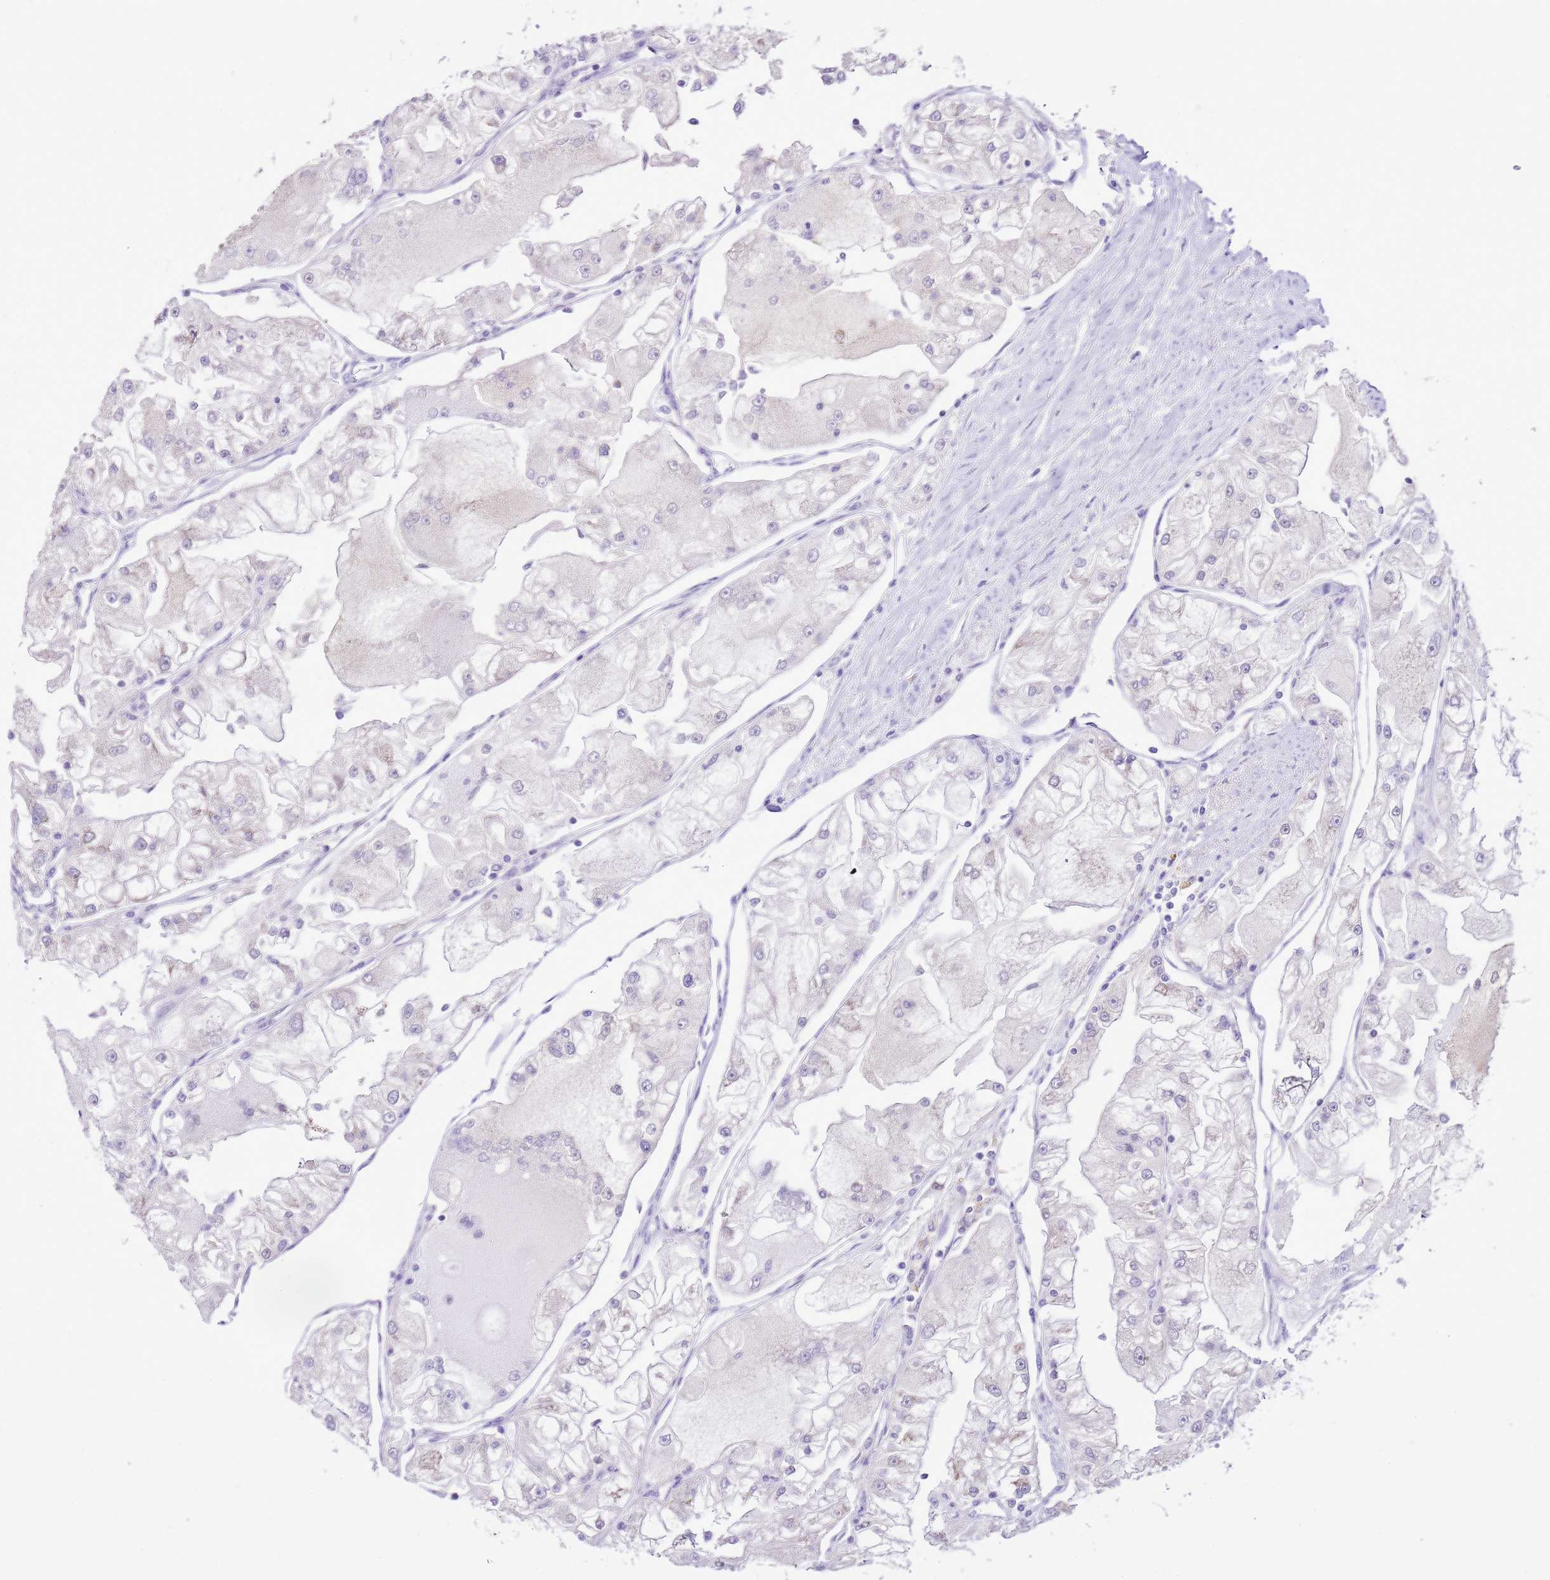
{"staining": {"intensity": "negative", "quantity": "none", "location": "none"}, "tissue": "renal cancer", "cell_type": "Tumor cells", "image_type": "cancer", "snomed": [{"axis": "morphology", "description": "Adenocarcinoma, NOS"}, {"axis": "topography", "description": "Kidney"}], "caption": "This is a histopathology image of immunohistochemistry staining of renal cancer (adenocarcinoma), which shows no positivity in tumor cells.", "gene": "AAR2", "patient": {"sex": "female", "age": 72}}